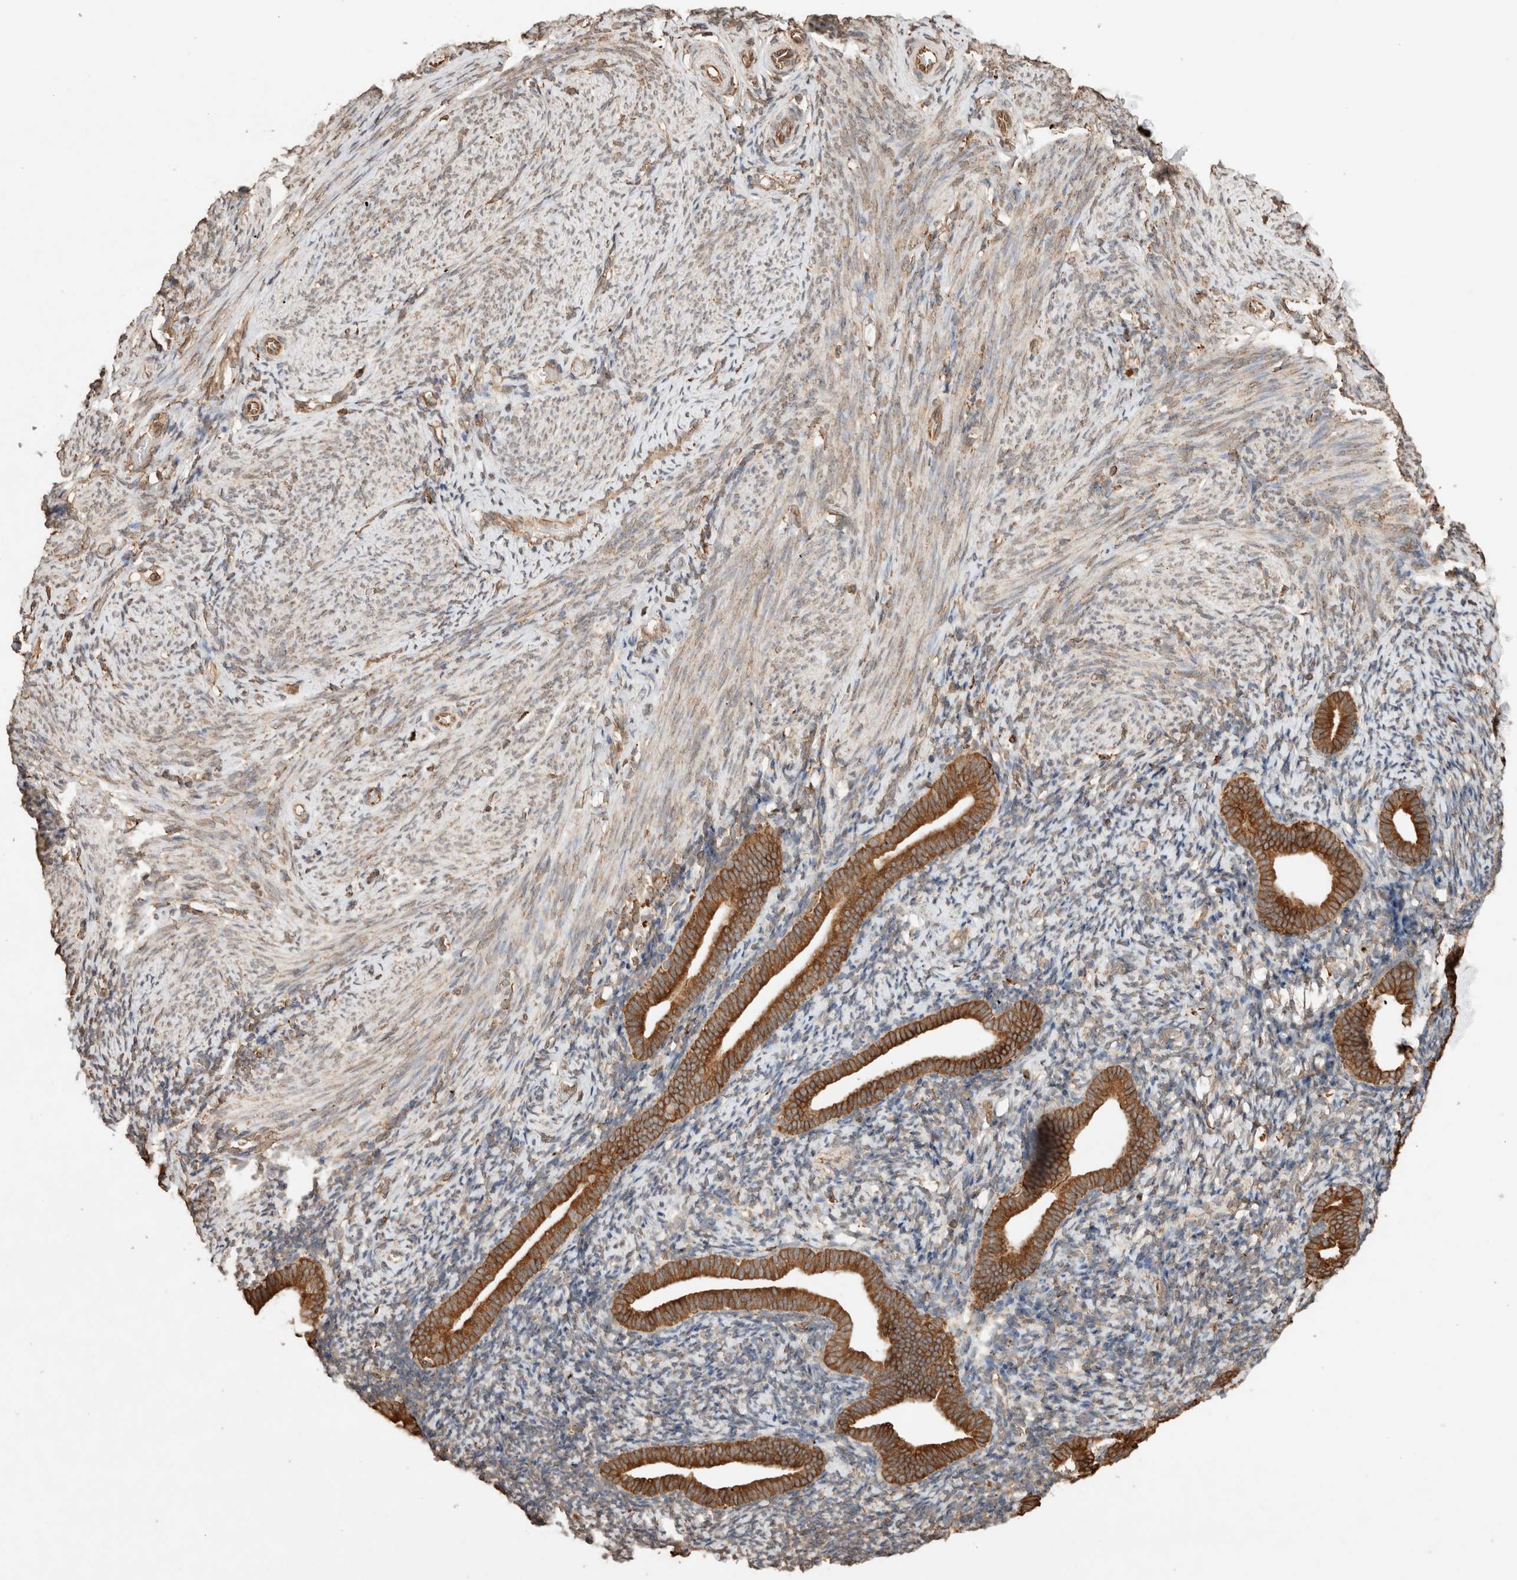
{"staining": {"intensity": "moderate", "quantity": "25%-75%", "location": "cytoplasmic/membranous"}, "tissue": "endometrium", "cell_type": "Cells in endometrial stroma", "image_type": "normal", "snomed": [{"axis": "morphology", "description": "Normal tissue, NOS"}, {"axis": "topography", "description": "Endometrium"}], "caption": "Human endometrium stained with a brown dye shows moderate cytoplasmic/membranous positive positivity in about 25%-75% of cells in endometrial stroma.", "gene": "ERAP1", "patient": {"sex": "female", "age": 51}}